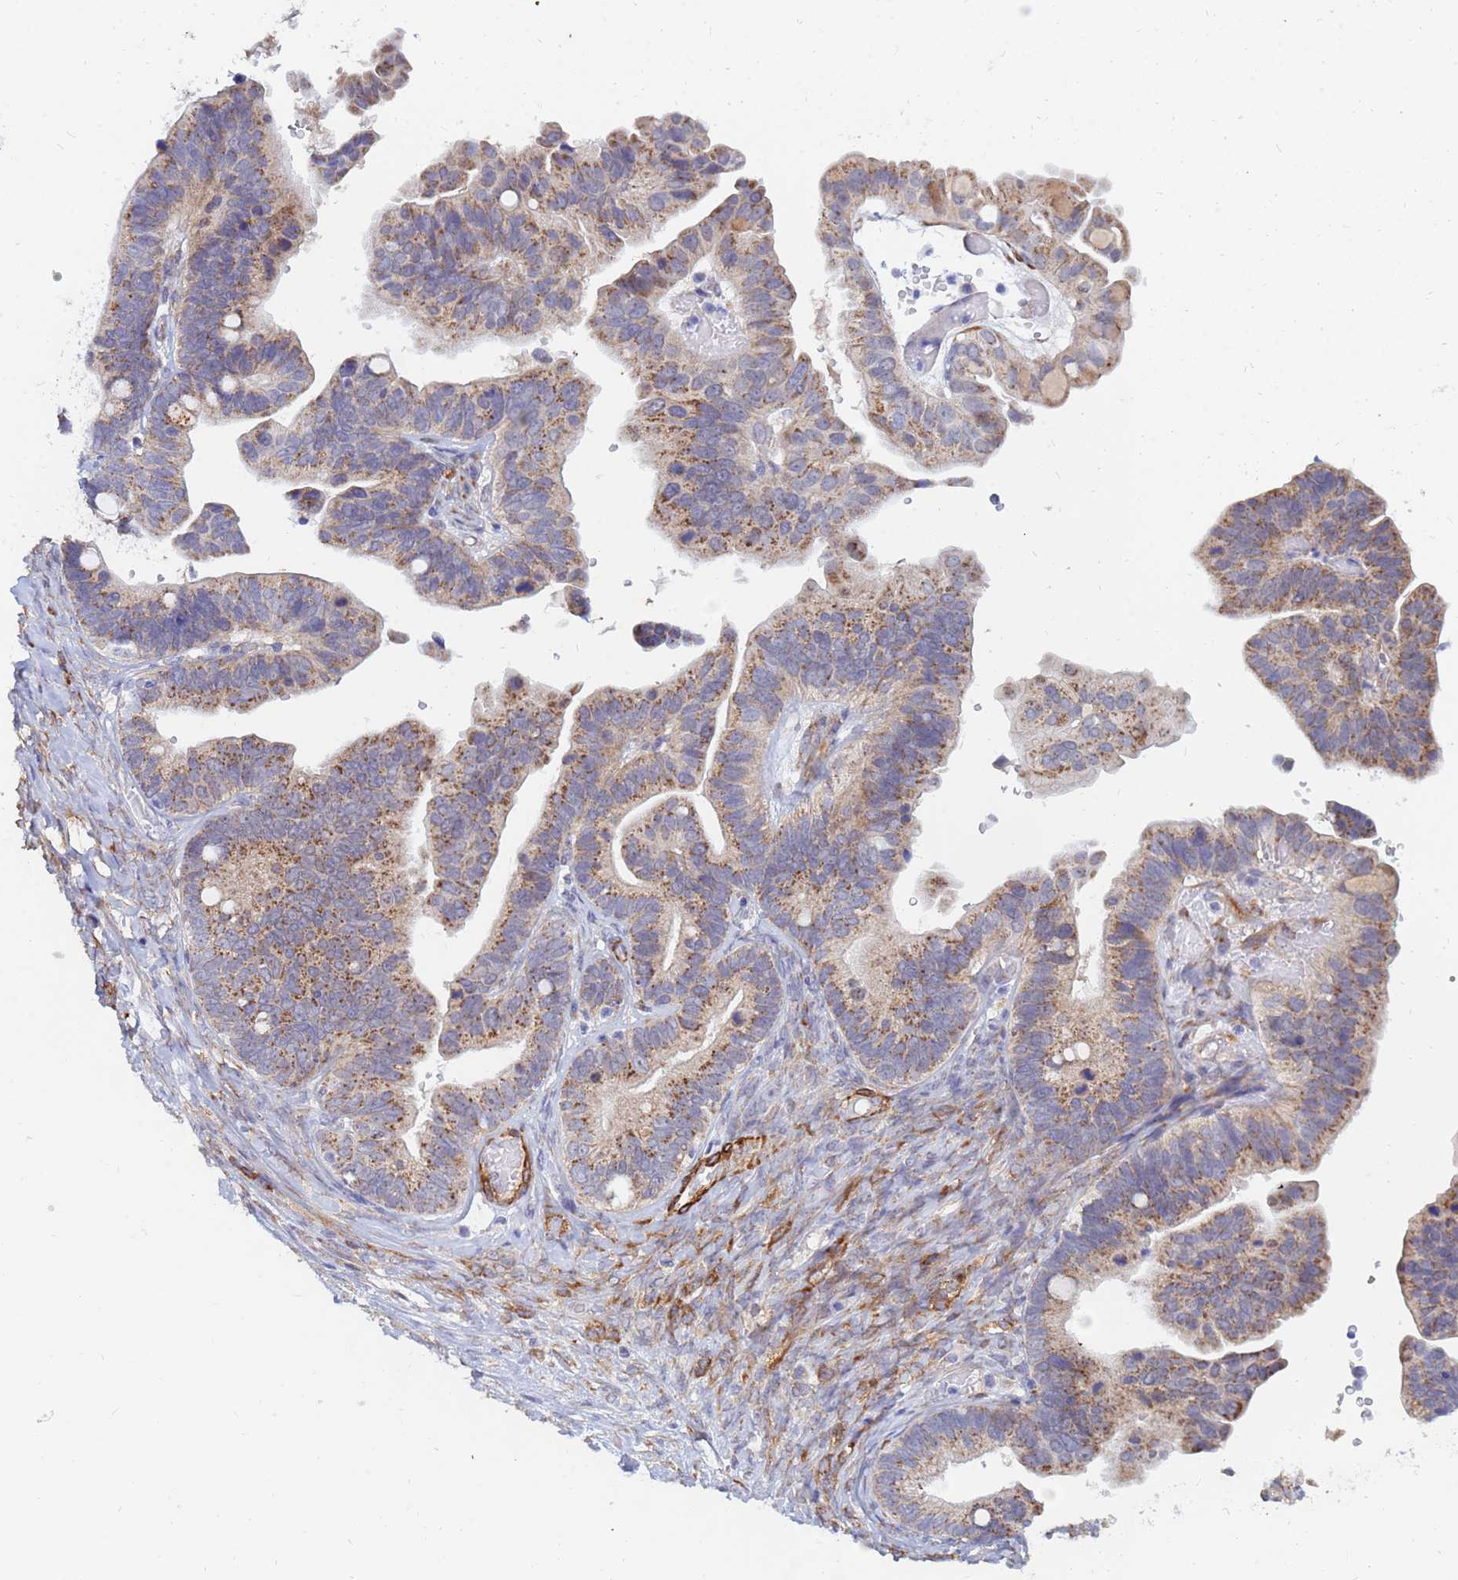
{"staining": {"intensity": "moderate", "quantity": ">75%", "location": "cytoplasmic/membranous"}, "tissue": "ovarian cancer", "cell_type": "Tumor cells", "image_type": "cancer", "snomed": [{"axis": "morphology", "description": "Cystadenocarcinoma, serous, NOS"}, {"axis": "topography", "description": "Ovary"}], "caption": "Ovarian serous cystadenocarcinoma stained for a protein (brown) shows moderate cytoplasmic/membranous positive staining in approximately >75% of tumor cells.", "gene": "SDR39U1", "patient": {"sex": "female", "age": 56}}